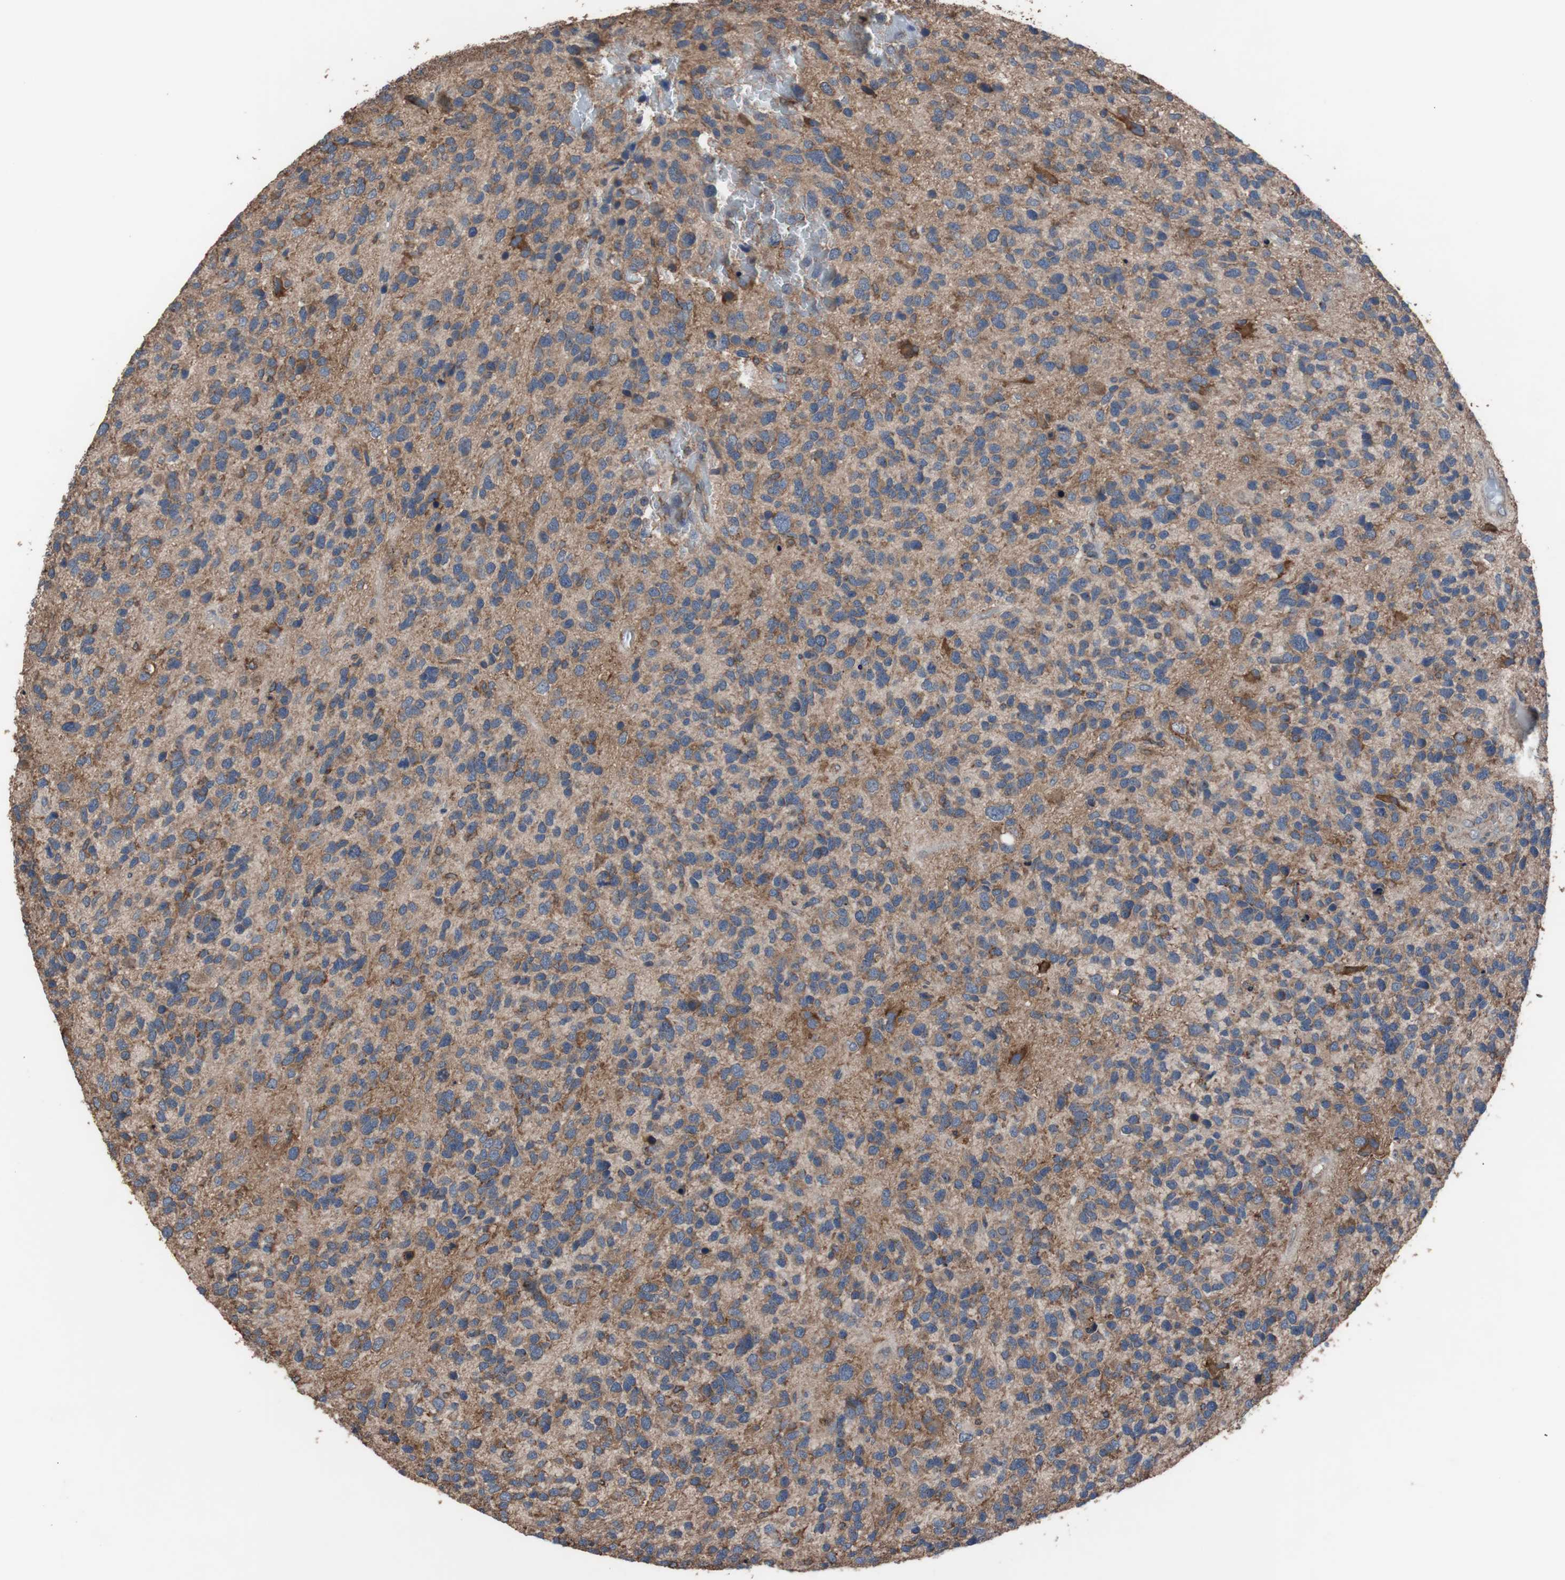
{"staining": {"intensity": "strong", "quantity": "<25%", "location": "cytoplasmic/membranous"}, "tissue": "glioma", "cell_type": "Tumor cells", "image_type": "cancer", "snomed": [{"axis": "morphology", "description": "Glioma, malignant, High grade"}, {"axis": "topography", "description": "Brain"}], "caption": "An immunohistochemistry (IHC) histopathology image of neoplastic tissue is shown. Protein staining in brown highlights strong cytoplasmic/membranous positivity in glioma within tumor cells.", "gene": "COL6A2", "patient": {"sex": "female", "age": 58}}